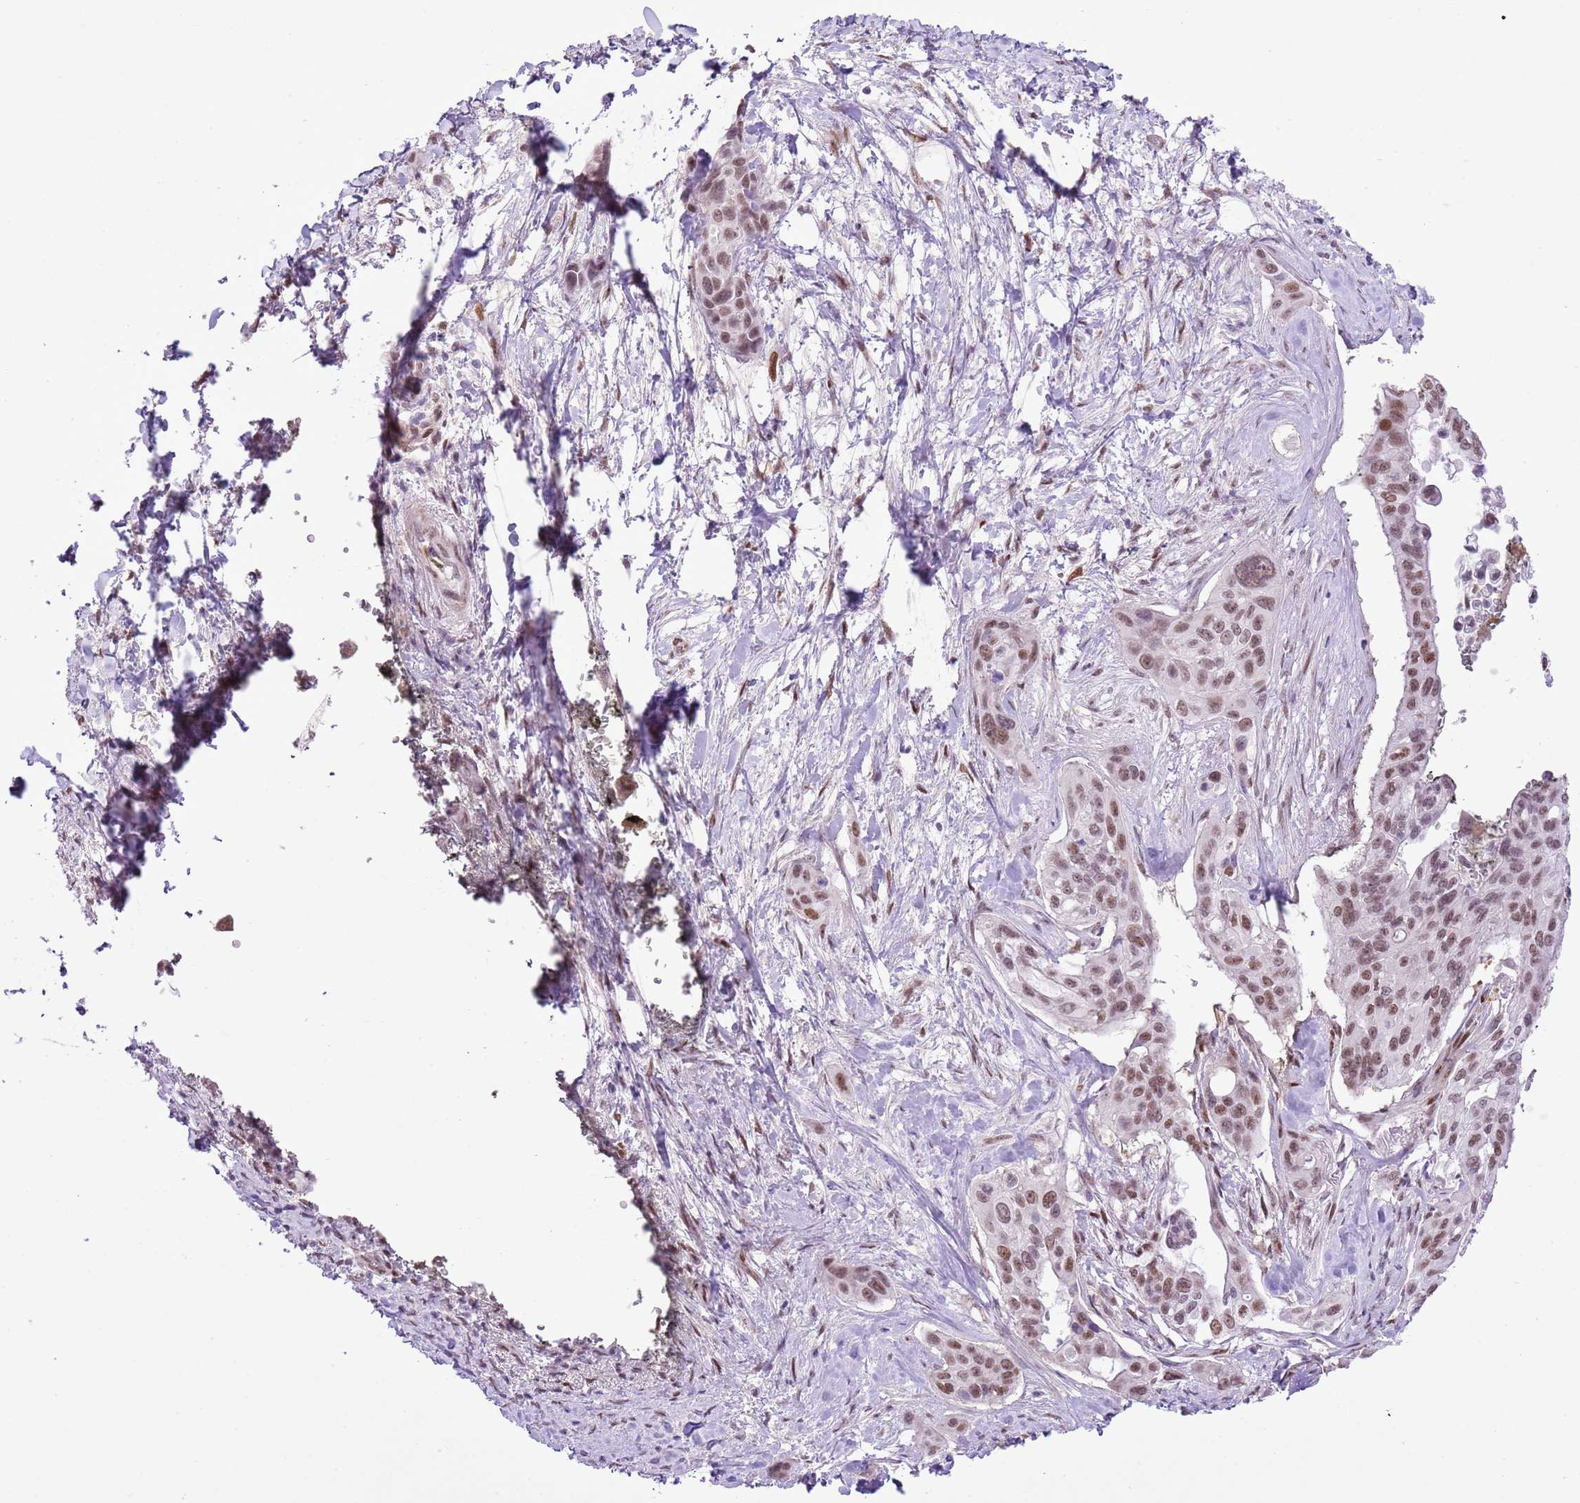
{"staining": {"intensity": "moderate", "quantity": ">75%", "location": "nuclear"}, "tissue": "pancreatic cancer", "cell_type": "Tumor cells", "image_type": "cancer", "snomed": [{"axis": "morphology", "description": "Adenocarcinoma, NOS"}, {"axis": "topography", "description": "Pancreas"}], "caption": "This histopathology image reveals IHC staining of human pancreatic adenocarcinoma, with medium moderate nuclear staining in approximately >75% of tumor cells.", "gene": "NACC2", "patient": {"sex": "male", "age": 72}}